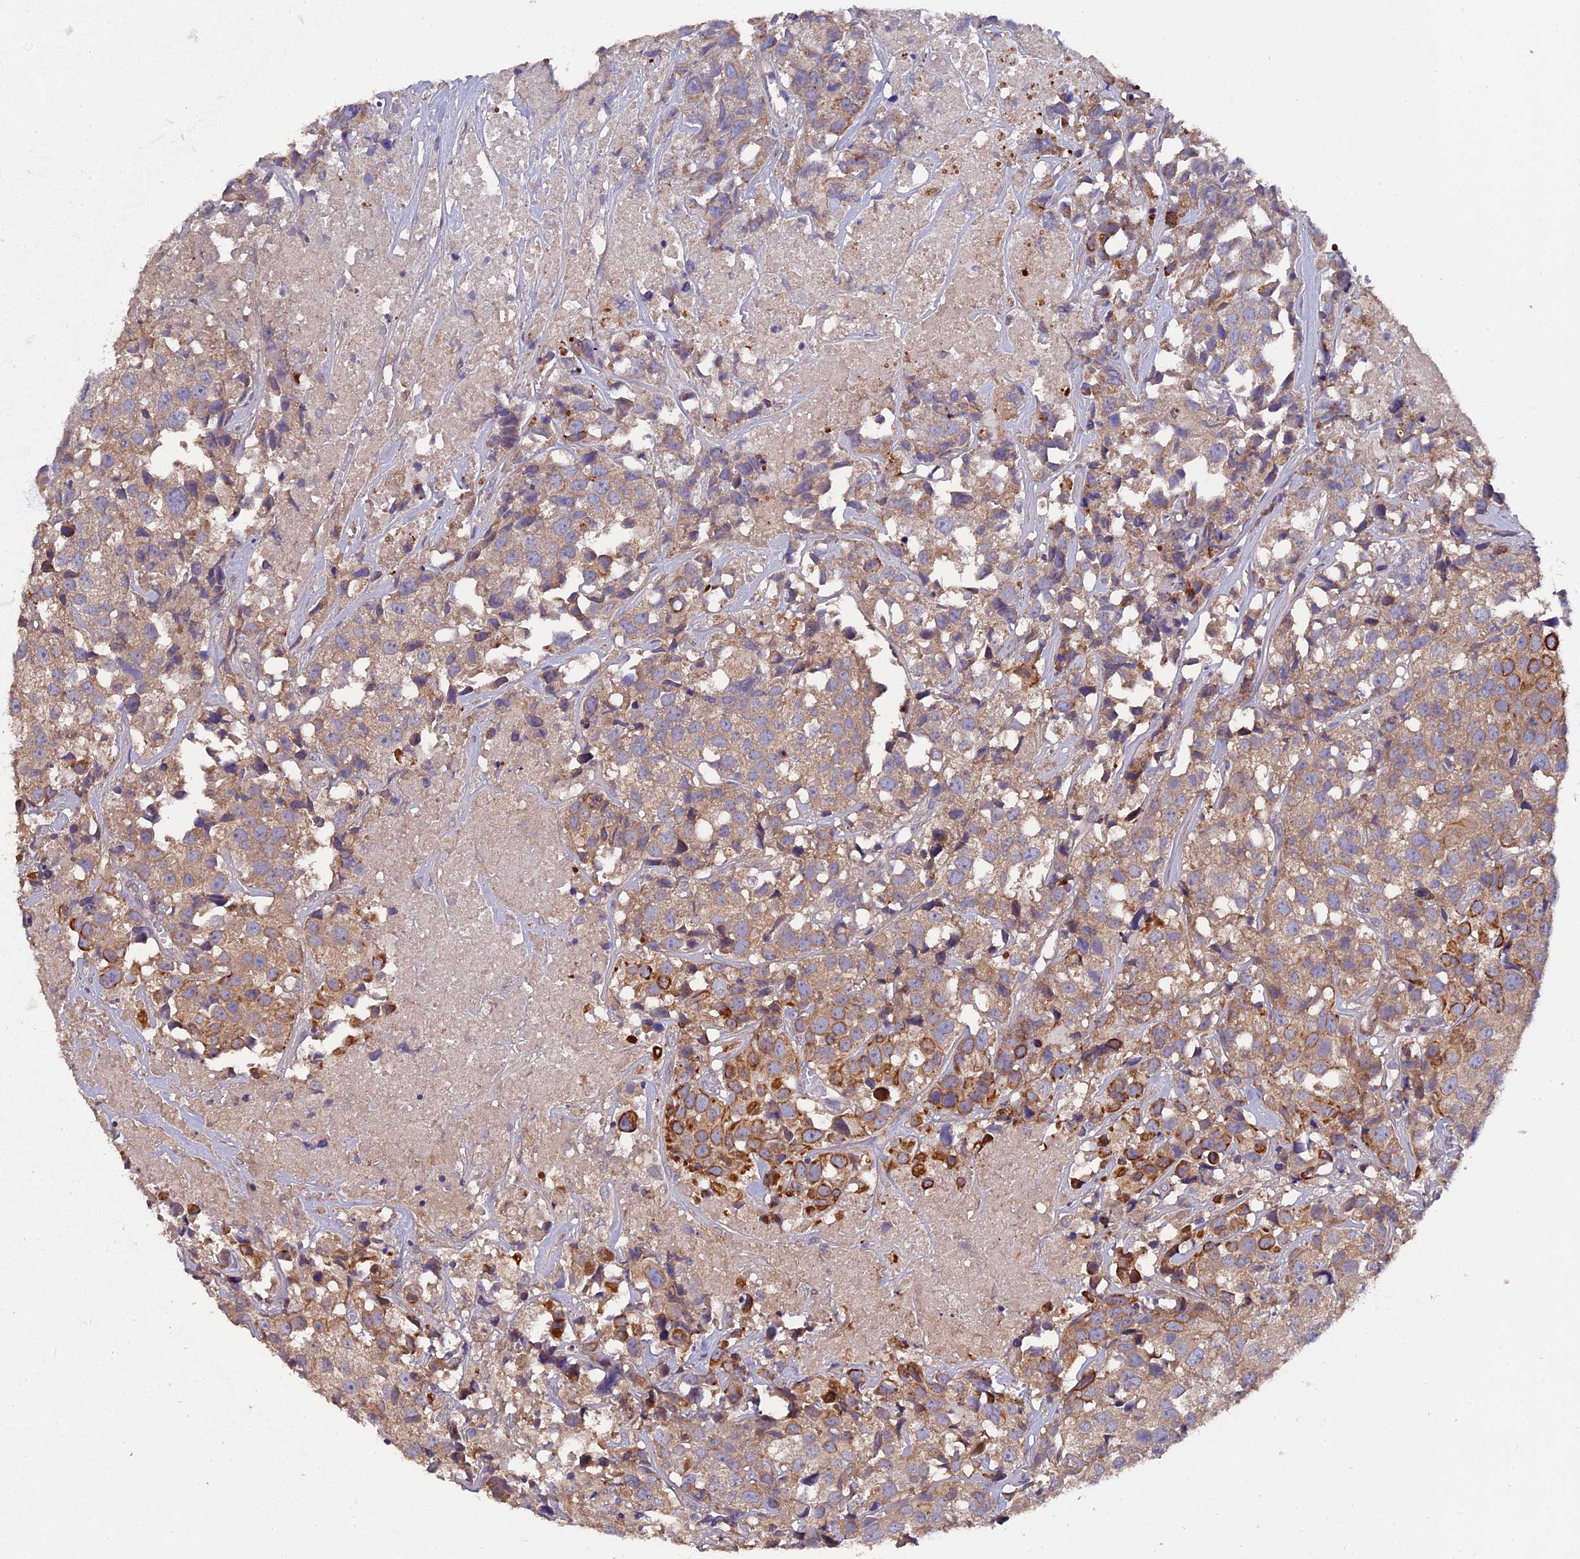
{"staining": {"intensity": "moderate", "quantity": "<25%", "location": "cytoplasmic/membranous"}, "tissue": "urothelial cancer", "cell_type": "Tumor cells", "image_type": "cancer", "snomed": [{"axis": "morphology", "description": "Urothelial carcinoma, High grade"}, {"axis": "topography", "description": "Urinary bladder"}], "caption": "IHC image of neoplastic tissue: high-grade urothelial carcinoma stained using immunohistochemistry (IHC) exhibits low levels of moderate protein expression localized specifically in the cytoplasmic/membranous of tumor cells, appearing as a cytoplasmic/membranous brown color.", "gene": "ZCCHC2", "patient": {"sex": "female", "age": 75}}